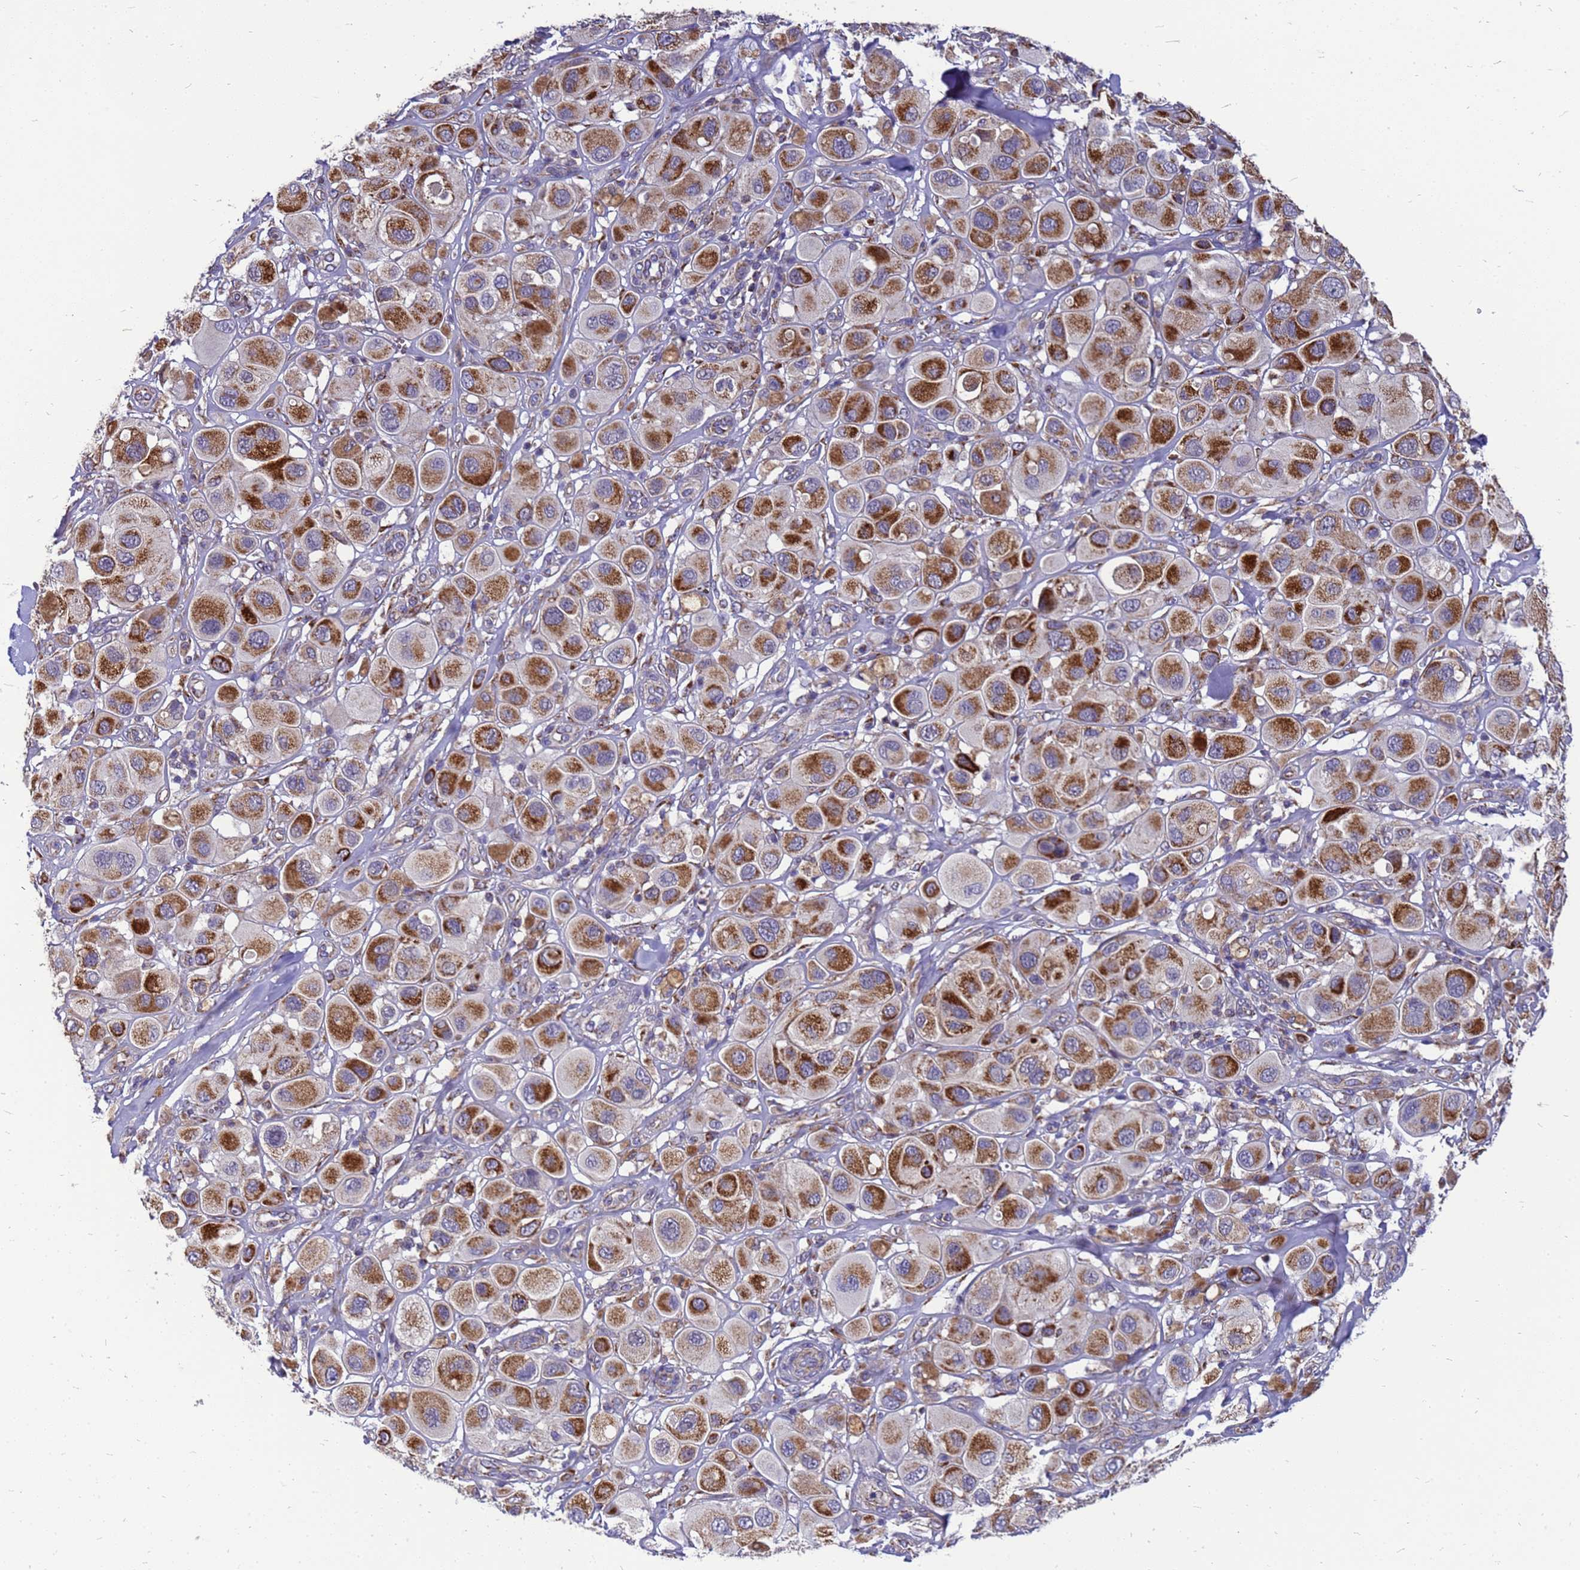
{"staining": {"intensity": "moderate", "quantity": ">75%", "location": "cytoplasmic/membranous"}, "tissue": "melanoma", "cell_type": "Tumor cells", "image_type": "cancer", "snomed": [{"axis": "morphology", "description": "Malignant melanoma, Metastatic site"}, {"axis": "topography", "description": "Skin"}], "caption": "Immunohistochemistry of human melanoma displays medium levels of moderate cytoplasmic/membranous expression in about >75% of tumor cells.", "gene": "CMC4", "patient": {"sex": "male", "age": 41}}